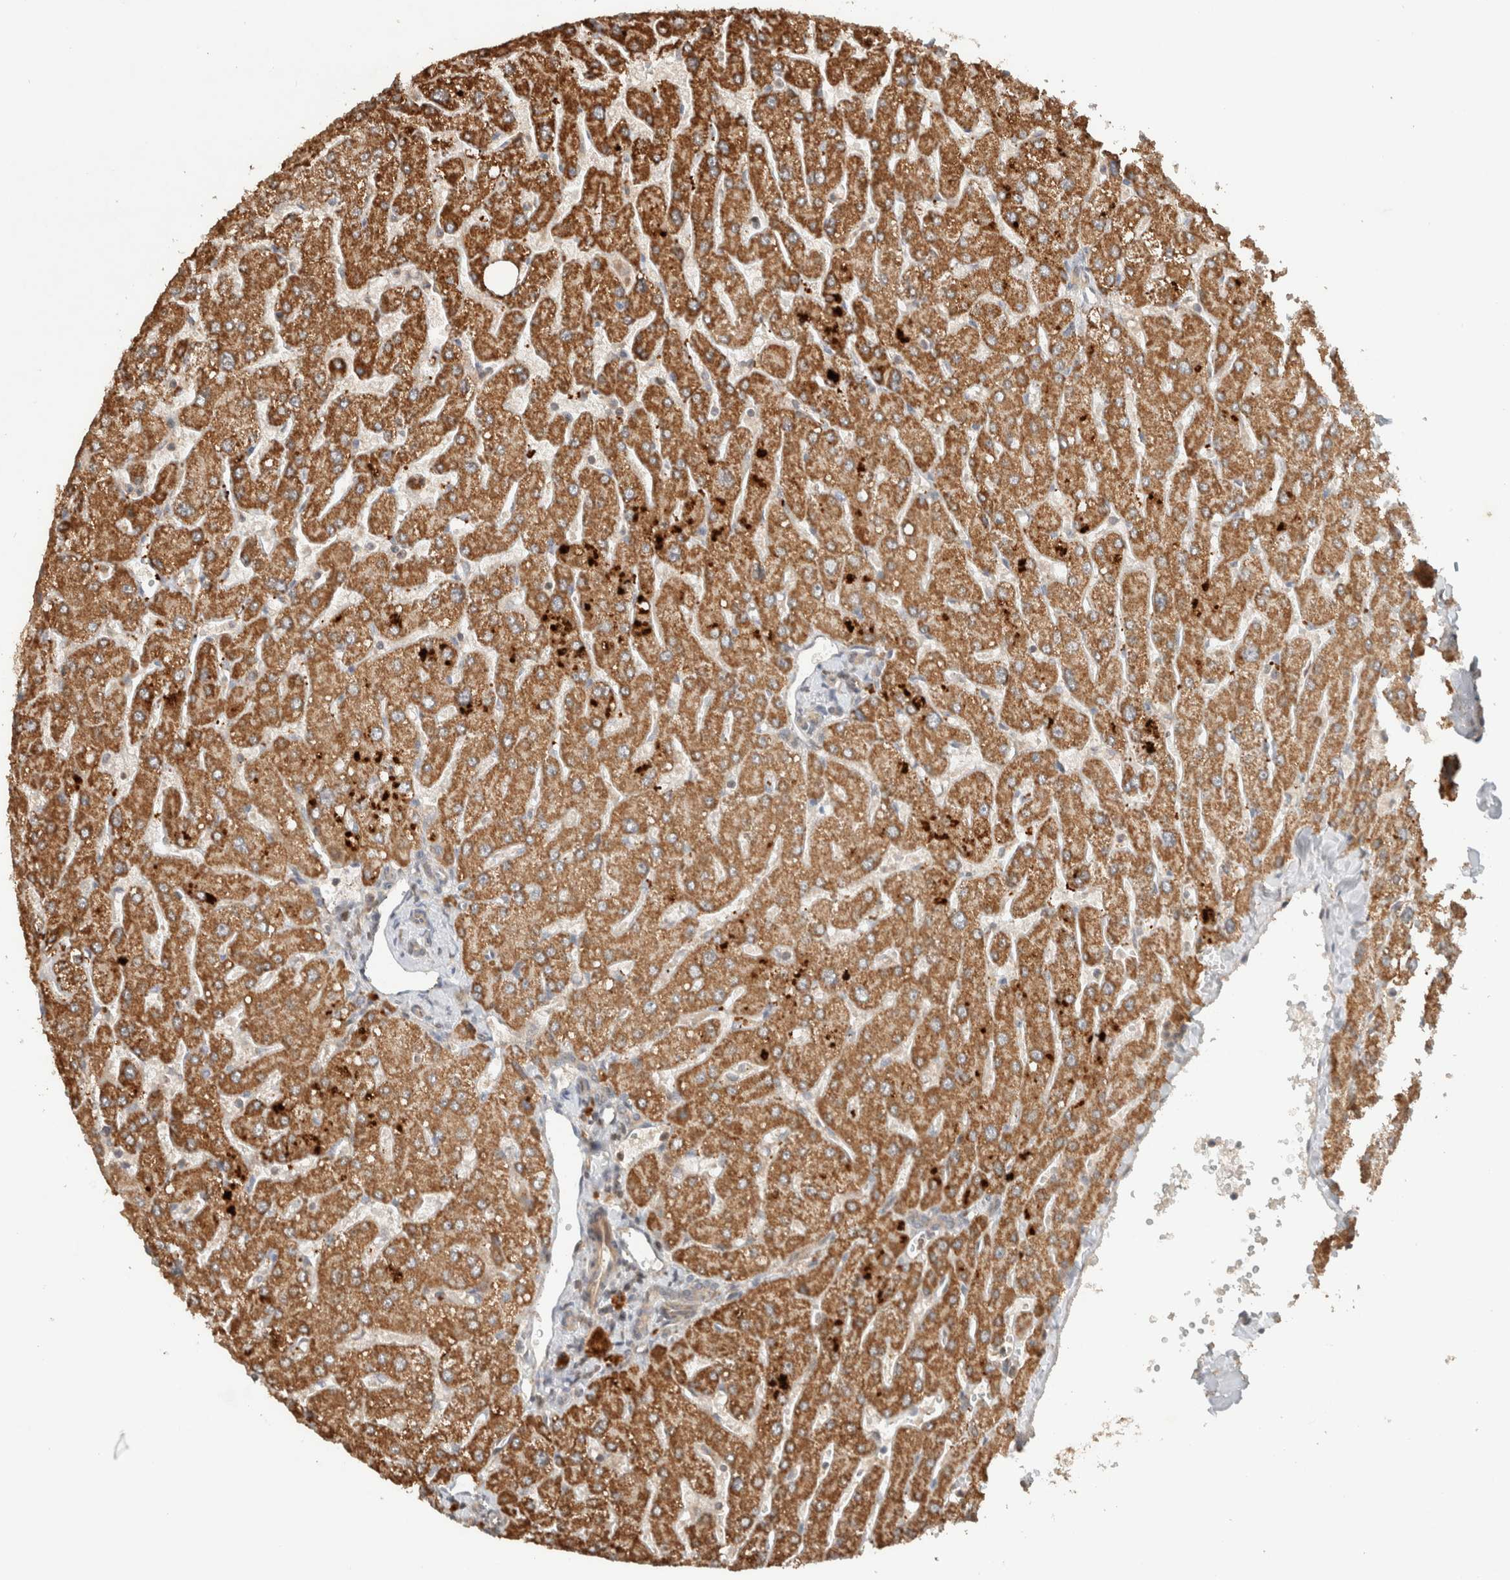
{"staining": {"intensity": "weak", "quantity": "<25%", "location": "cytoplasmic/membranous"}, "tissue": "liver", "cell_type": "Cholangiocytes", "image_type": "normal", "snomed": [{"axis": "morphology", "description": "Normal tissue, NOS"}, {"axis": "topography", "description": "Liver"}], "caption": "Benign liver was stained to show a protein in brown. There is no significant positivity in cholangiocytes. The staining was performed using DAB (3,3'-diaminobenzidine) to visualize the protein expression in brown, while the nuclei were stained in blue with hematoxylin (Magnification: 20x).", "gene": "CAAP1", "patient": {"sex": "male", "age": 55}}